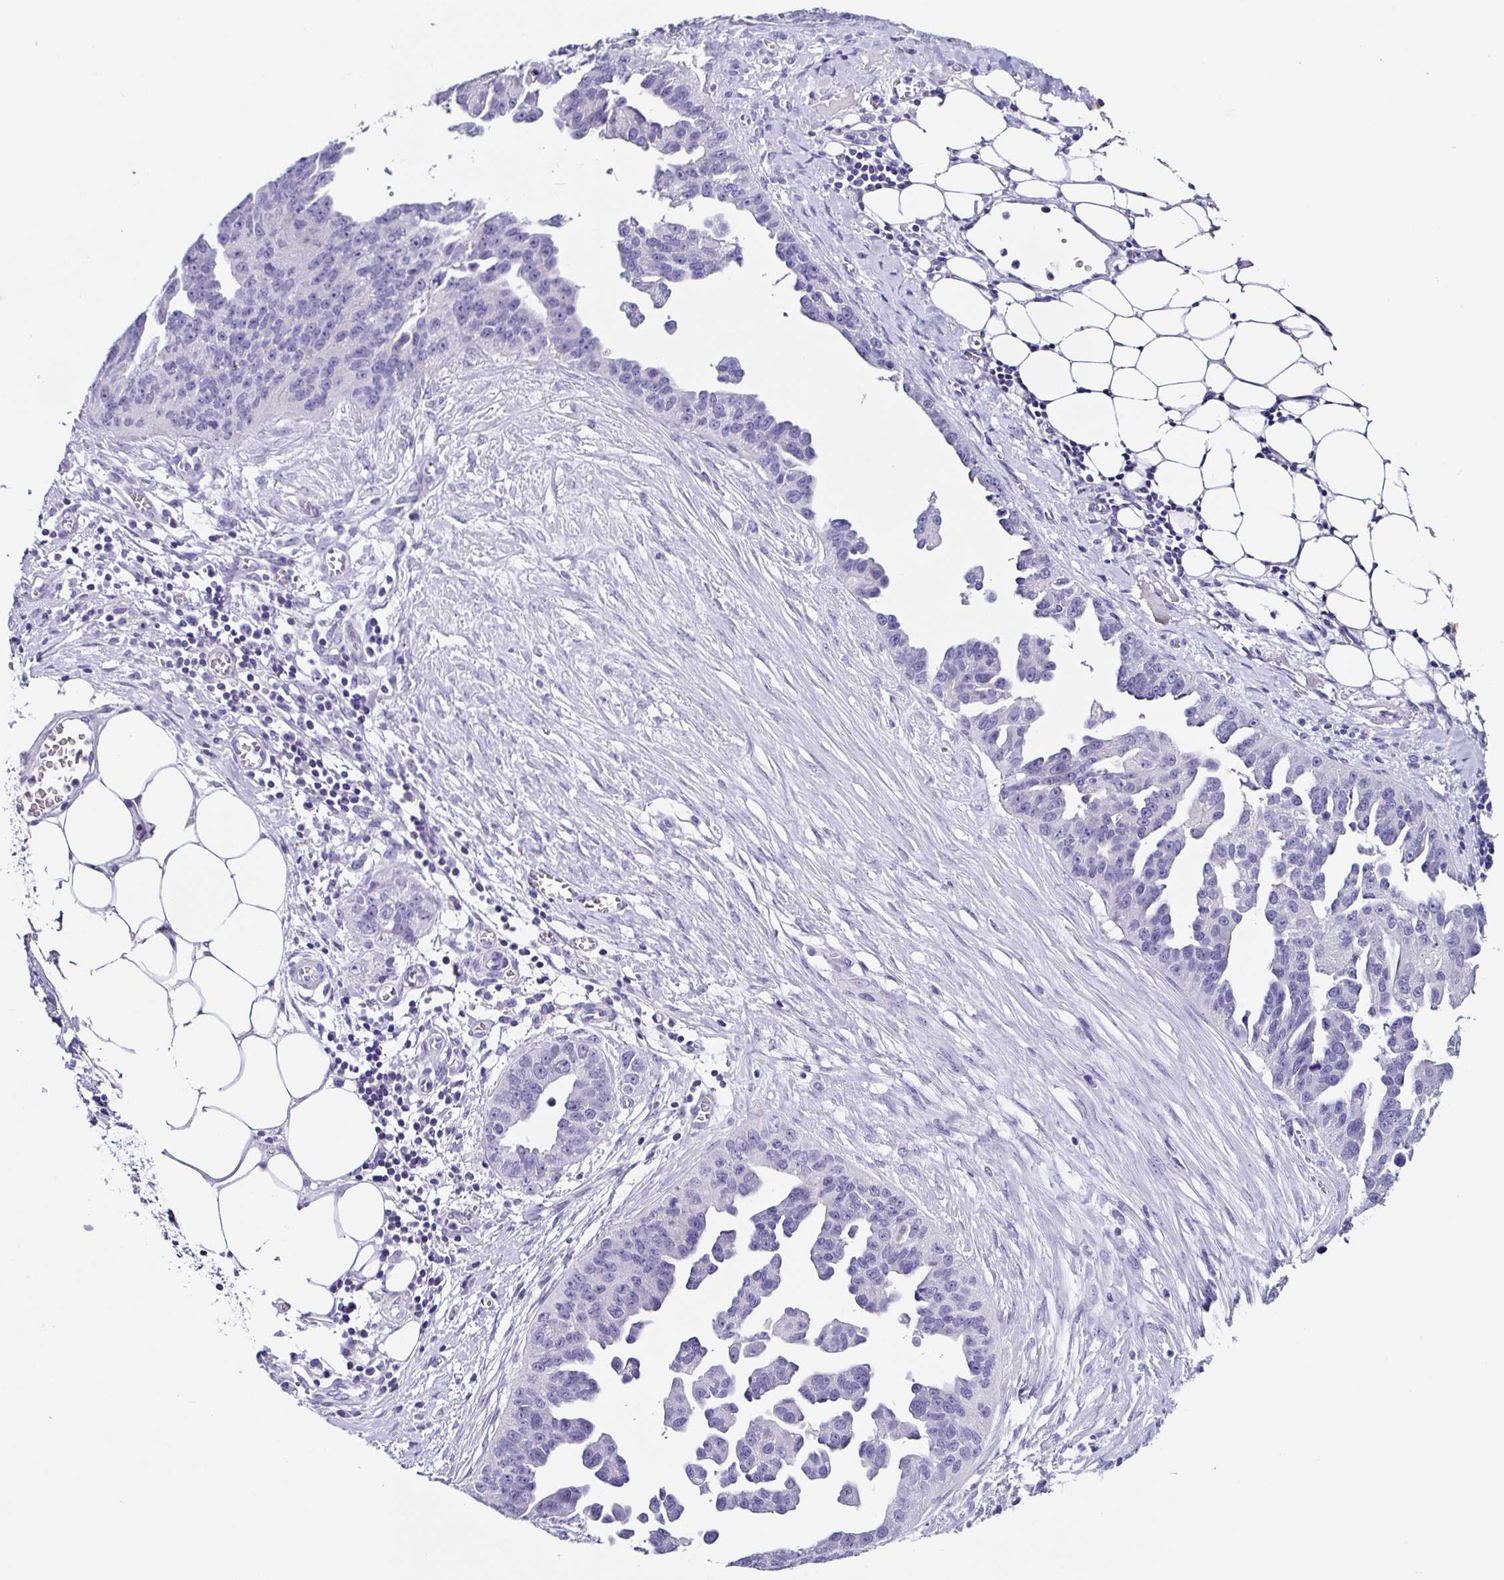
{"staining": {"intensity": "negative", "quantity": "none", "location": "none"}, "tissue": "ovarian cancer", "cell_type": "Tumor cells", "image_type": "cancer", "snomed": [{"axis": "morphology", "description": "Cystadenocarcinoma, serous, NOS"}, {"axis": "topography", "description": "Ovary"}], "caption": "Immunohistochemistry histopathology image of ovarian cancer stained for a protein (brown), which shows no staining in tumor cells.", "gene": "UGT3A1", "patient": {"sex": "female", "age": 75}}